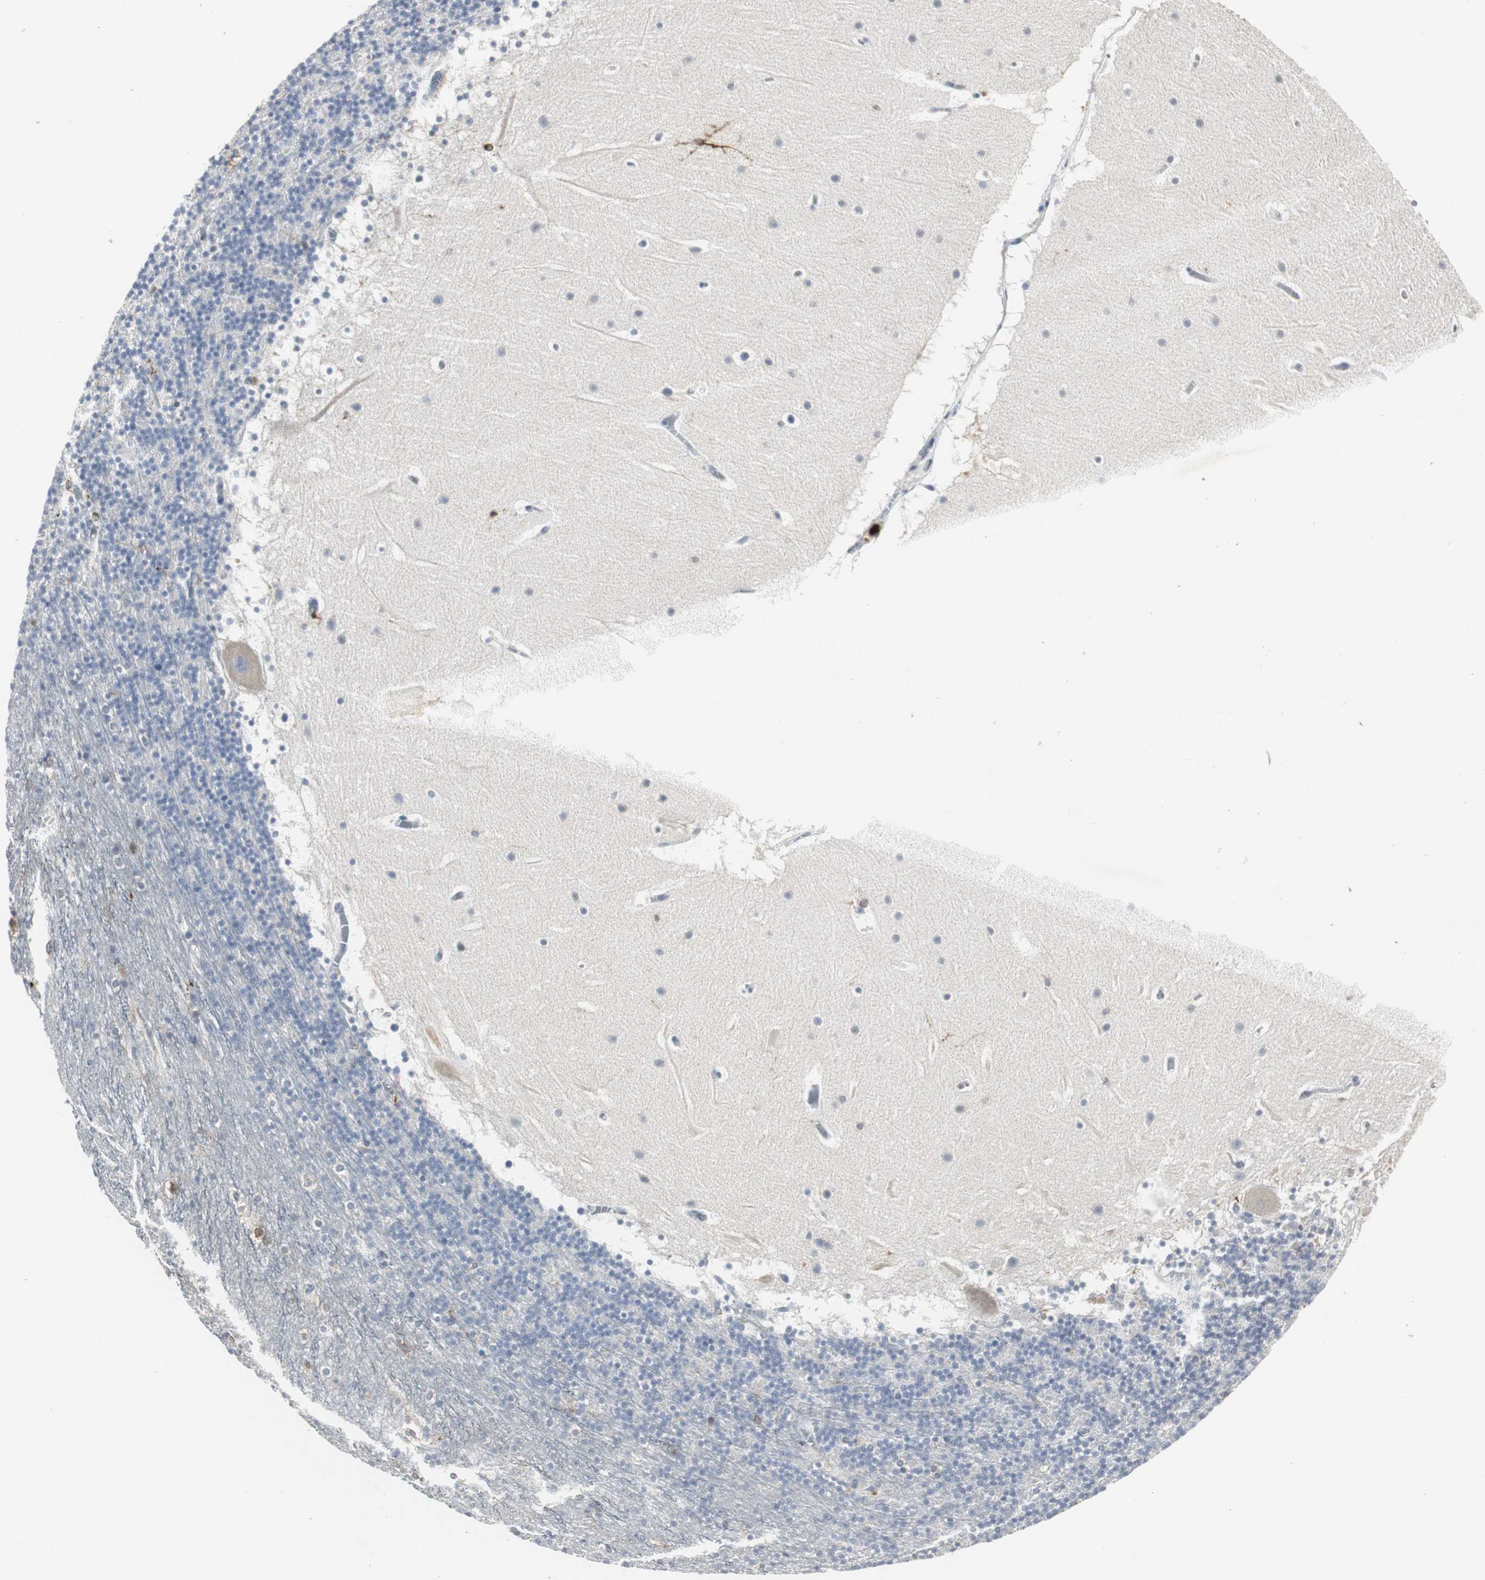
{"staining": {"intensity": "negative", "quantity": "none", "location": "none"}, "tissue": "cerebellum", "cell_type": "Cells in granular layer", "image_type": "normal", "snomed": [{"axis": "morphology", "description": "Normal tissue, NOS"}, {"axis": "topography", "description": "Cerebellum"}], "caption": "Cells in granular layer are negative for brown protein staining in unremarkable cerebellum. The staining is performed using DAB (3,3'-diaminobenzidine) brown chromogen with nuclei counter-stained in using hematoxylin.", "gene": "PI15", "patient": {"sex": "male", "age": 45}}